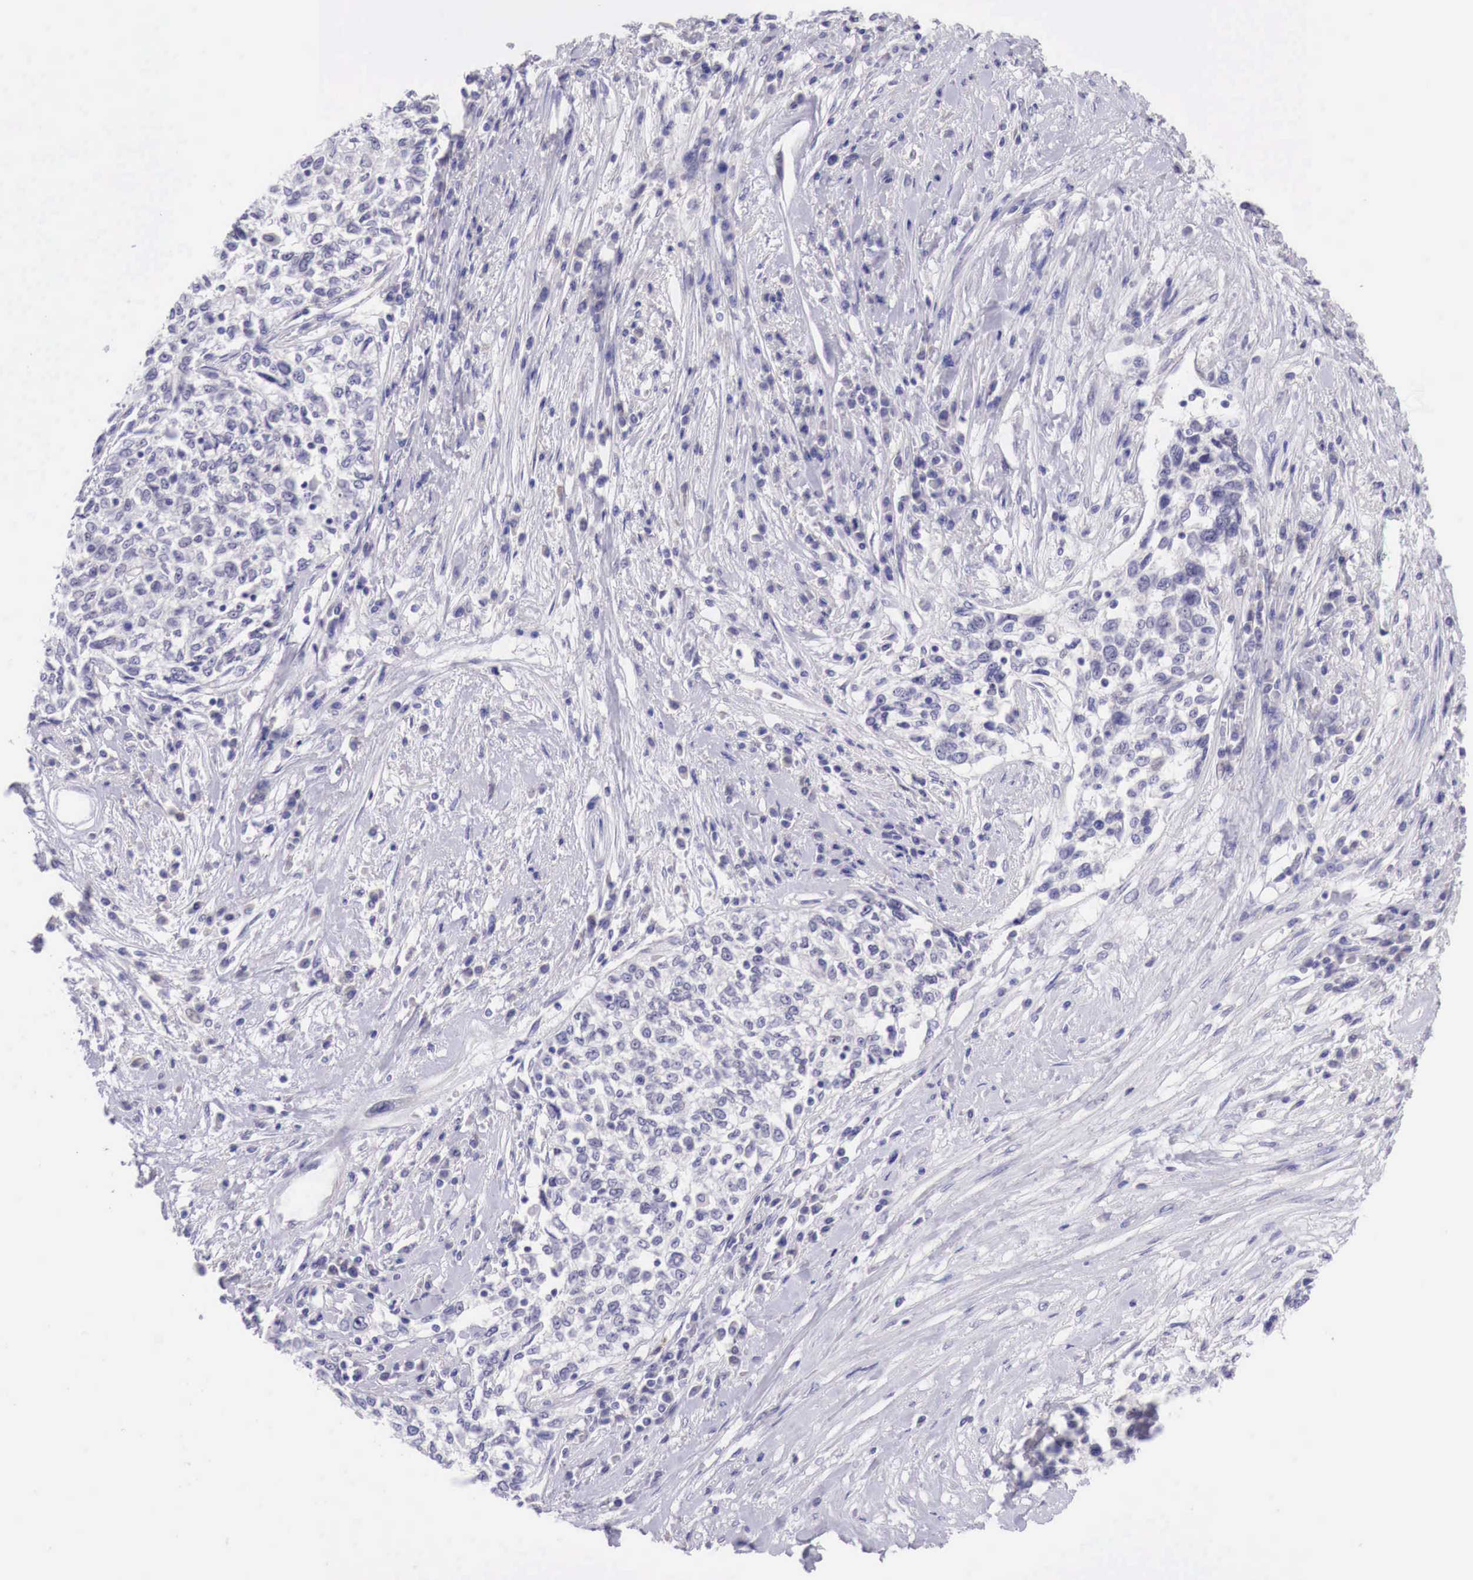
{"staining": {"intensity": "negative", "quantity": "none", "location": "none"}, "tissue": "cervical cancer", "cell_type": "Tumor cells", "image_type": "cancer", "snomed": [{"axis": "morphology", "description": "Squamous cell carcinoma, NOS"}, {"axis": "topography", "description": "Cervix"}], "caption": "An immunohistochemistry (IHC) micrograph of cervical squamous cell carcinoma is shown. There is no staining in tumor cells of cervical squamous cell carcinoma.", "gene": "BCL6", "patient": {"sex": "female", "age": 57}}